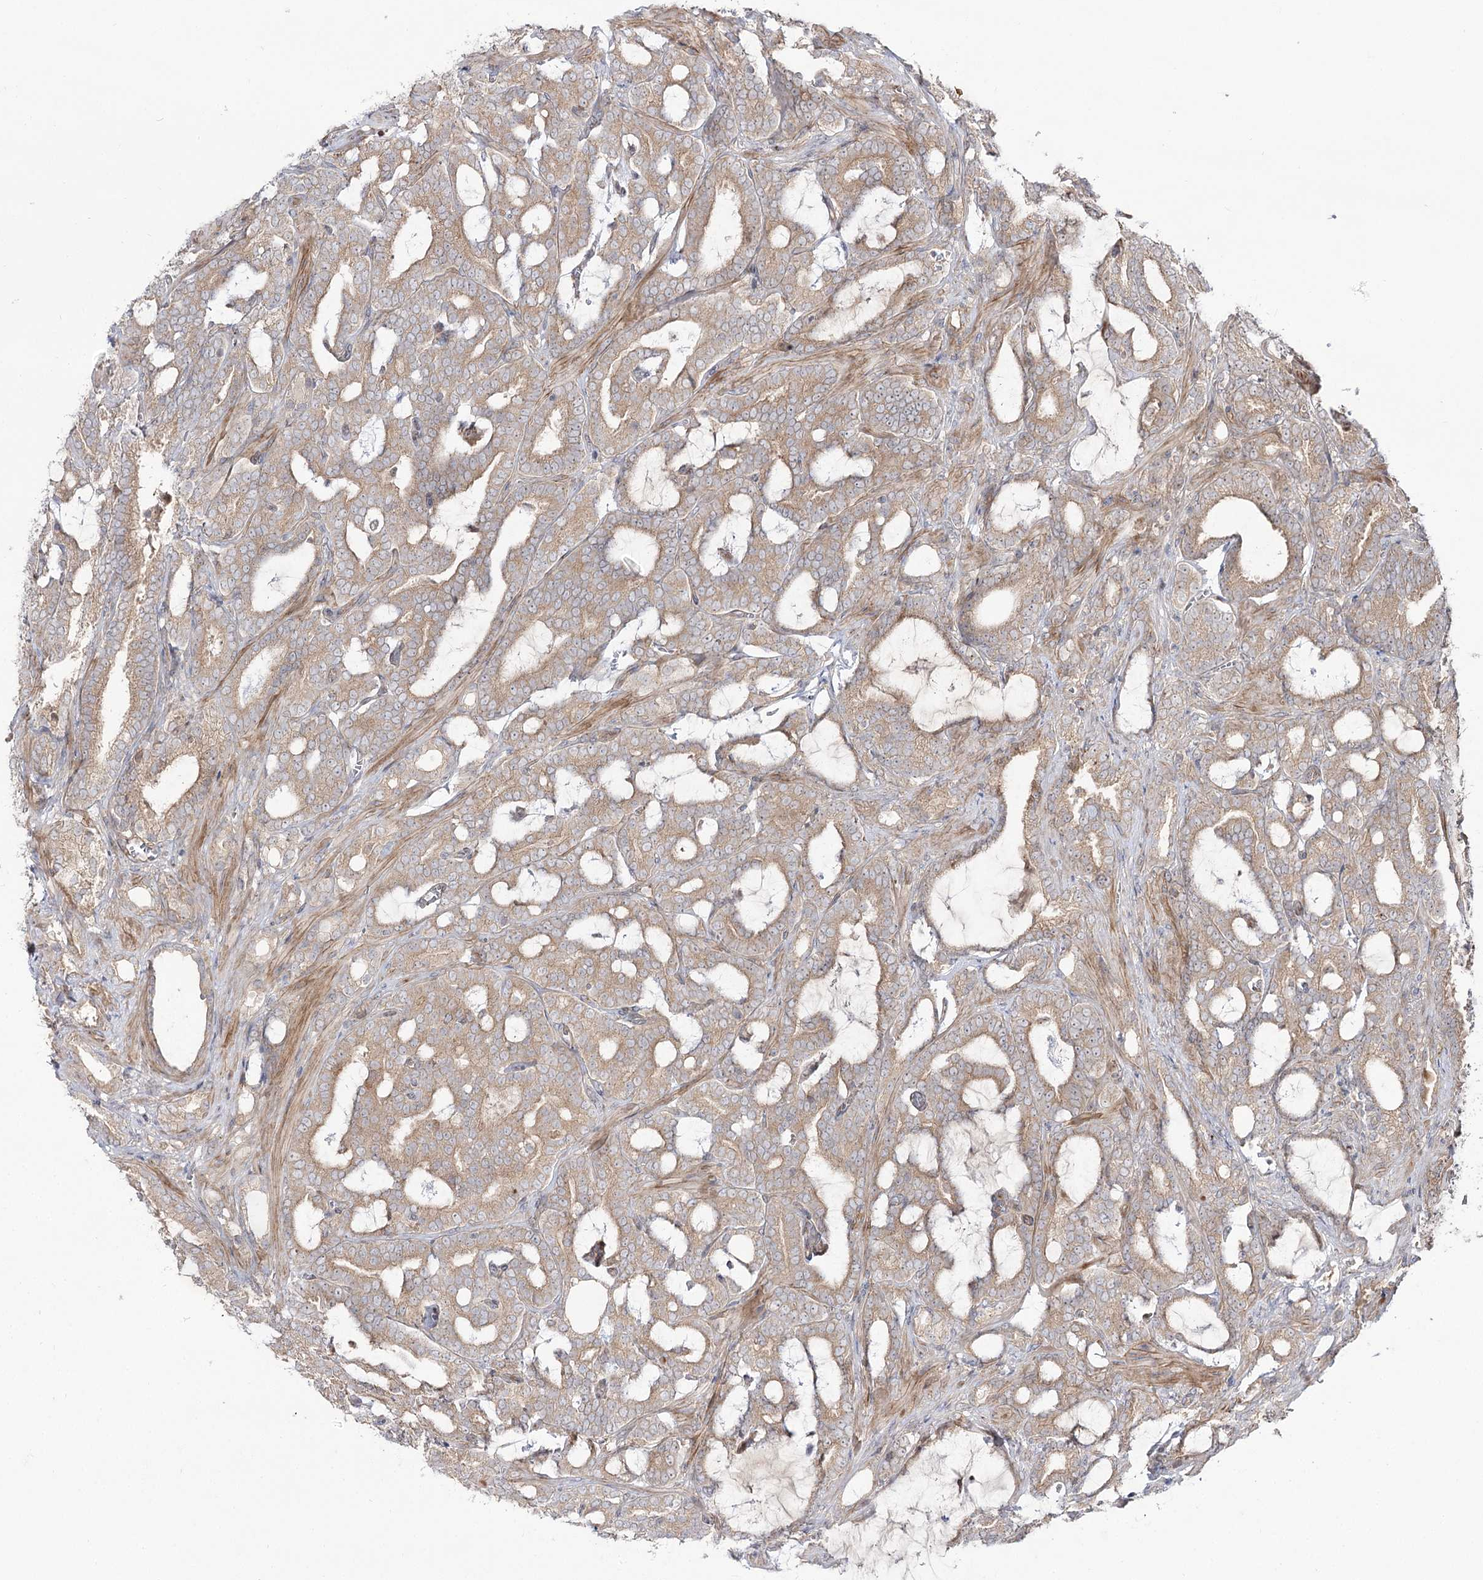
{"staining": {"intensity": "moderate", "quantity": ">75%", "location": "cytoplasmic/membranous"}, "tissue": "prostate cancer", "cell_type": "Tumor cells", "image_type": "cancer", "snomed": [{"axis": "morphology", "description": "Adenocarcinoma, High grade"}, {"axis": "topography", "description": "Prostate and seminal vesicle, NOS"}], "caption": "Immunohistochemical staining of human adenocarcinoma (high-grade) (prostate) exhibits moderate cytoplasmic/membranous protein staining in approximately >75% of tumor cells. (DAB (3,3'-diaminobenzidine) = brown stain, brightfield microscopy at high magnification).", "gene": "C11orf80", "patient": {"sex": "male", "age": 67}}